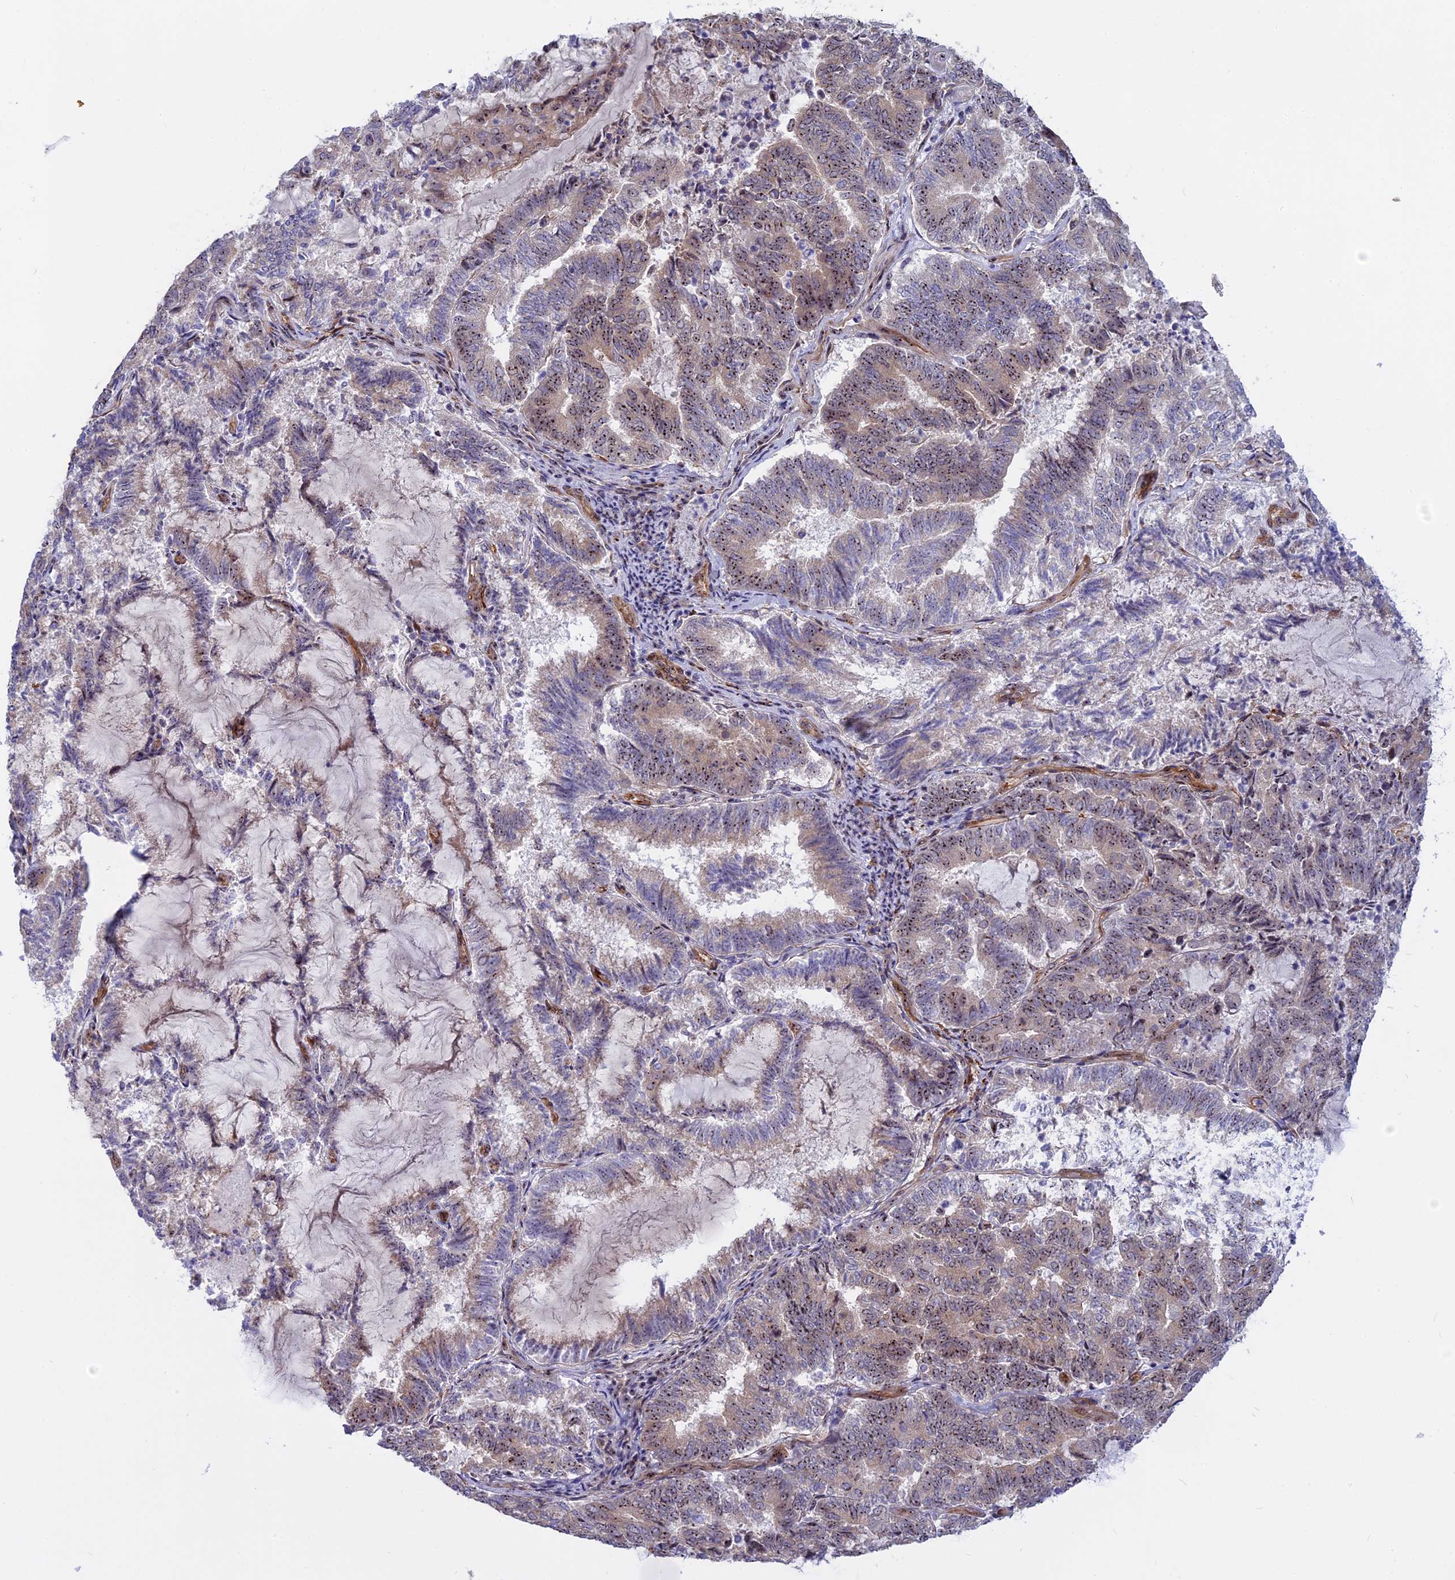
{"staining": {"intensity": "moderate", "quantity": "25%-75%", "location": "nuclear"}, "tissue": "endometrial cancer", "cell_type": "Tumor cells", "image_type": "cancer", "snomed": [{"axis": "morphology", "description": "Adenocarcinoma, NOS"}, {"axis": "topography", "description": "Endometrium"}], "caption": "Immunohistochemical staining of endometrial cancer (adenocarcinoma) displays medium levels of moderate nuclear protein positivity in approximately 25%-75% of tumor cells.", "gene": "DBNDD1", "patient": {"sex": "female", "age": 80}}